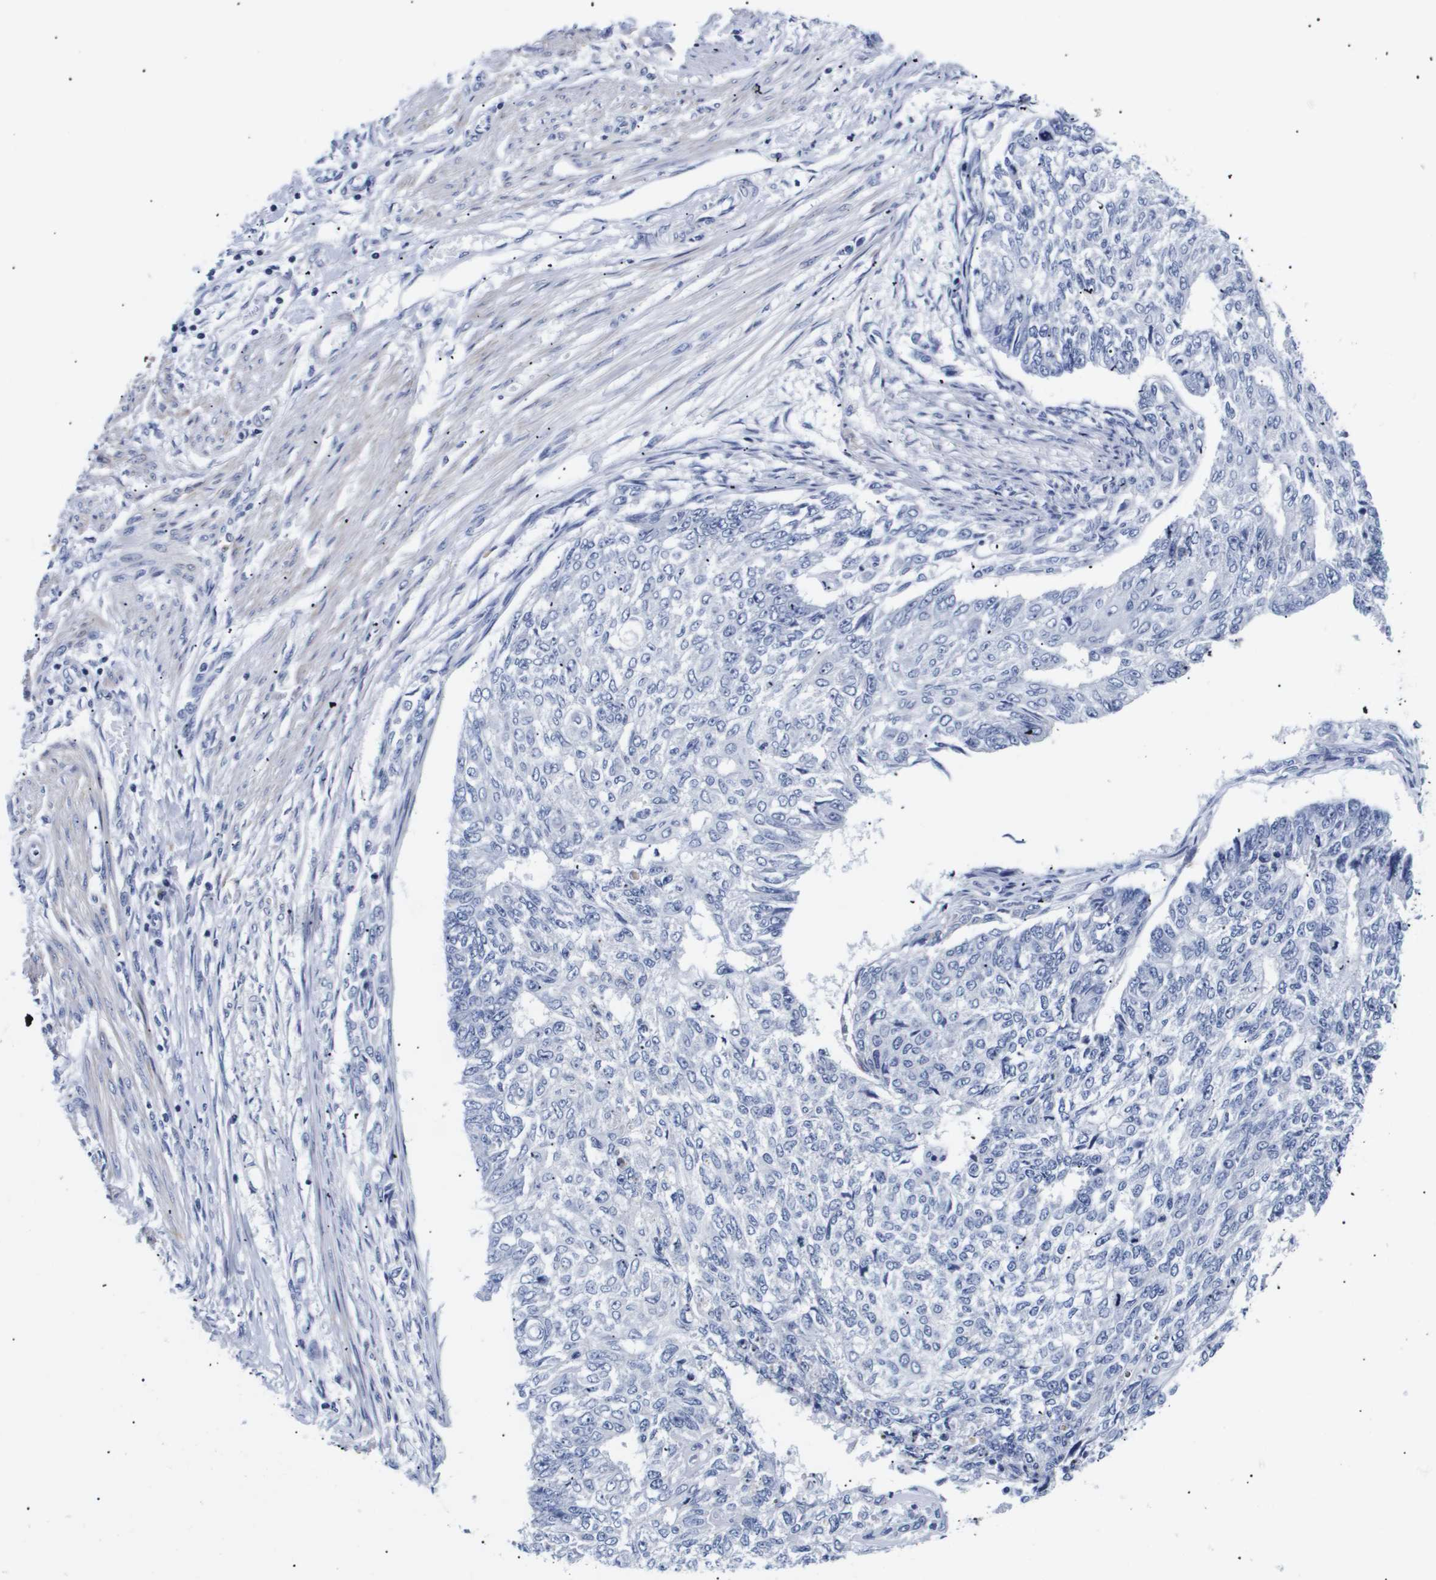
{"staining": {"intensity": "negative", "quantity": "none", "location": "none"}, "tissue": "endometrial cancer", "cell_type": "Tumor cells", "image_type": "cancer", "snomed": [{"axis": "morphology", "description": "Adenocarcinoma, NOS"}, {"axis": "topography", "description": "Endometrium"}], "caption": "Immunohistochemical staining of endometrial cancer demonstrates no significant staining in tumor cells.", "gene": "SHD", "patient": {"sex": "female", "age": 32}}